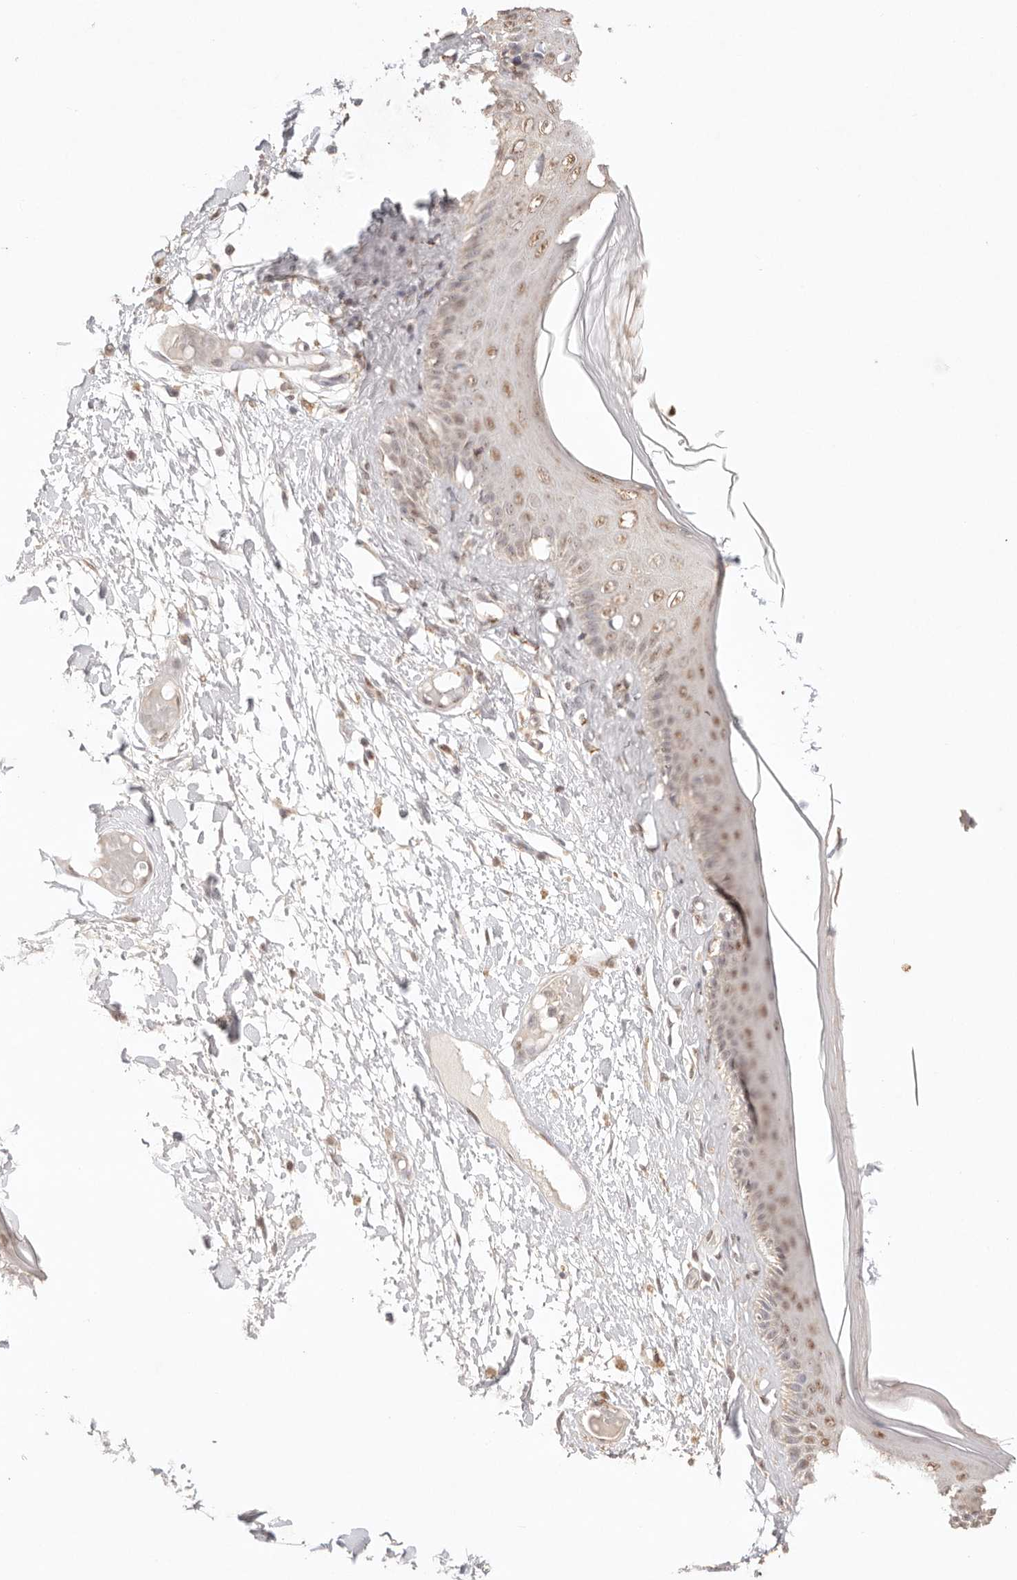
{"staining": {"intensity": "moderate", "quantity": "25%-75%", "location": "cytoplasmic/membranous,nuclear"}, "tissue": "skin", "cell_type": "Epidermal cells", "image_type": "normal", "snomed": [{"axis": "morphology", "description": "Normal tissue, NOS"}, {"axis": "topography", "description": "Vulva"}], "caption": "A photomicrograph of human skin stained for a protein displays moderate cytoplasmic/membranous,nuclear brown staining in epidermal cells. Ihc stains the protein in brown and the nuclei are stained blue.", "gene": "IL1R2", "patient": {"sex": "female", "age": 73}}